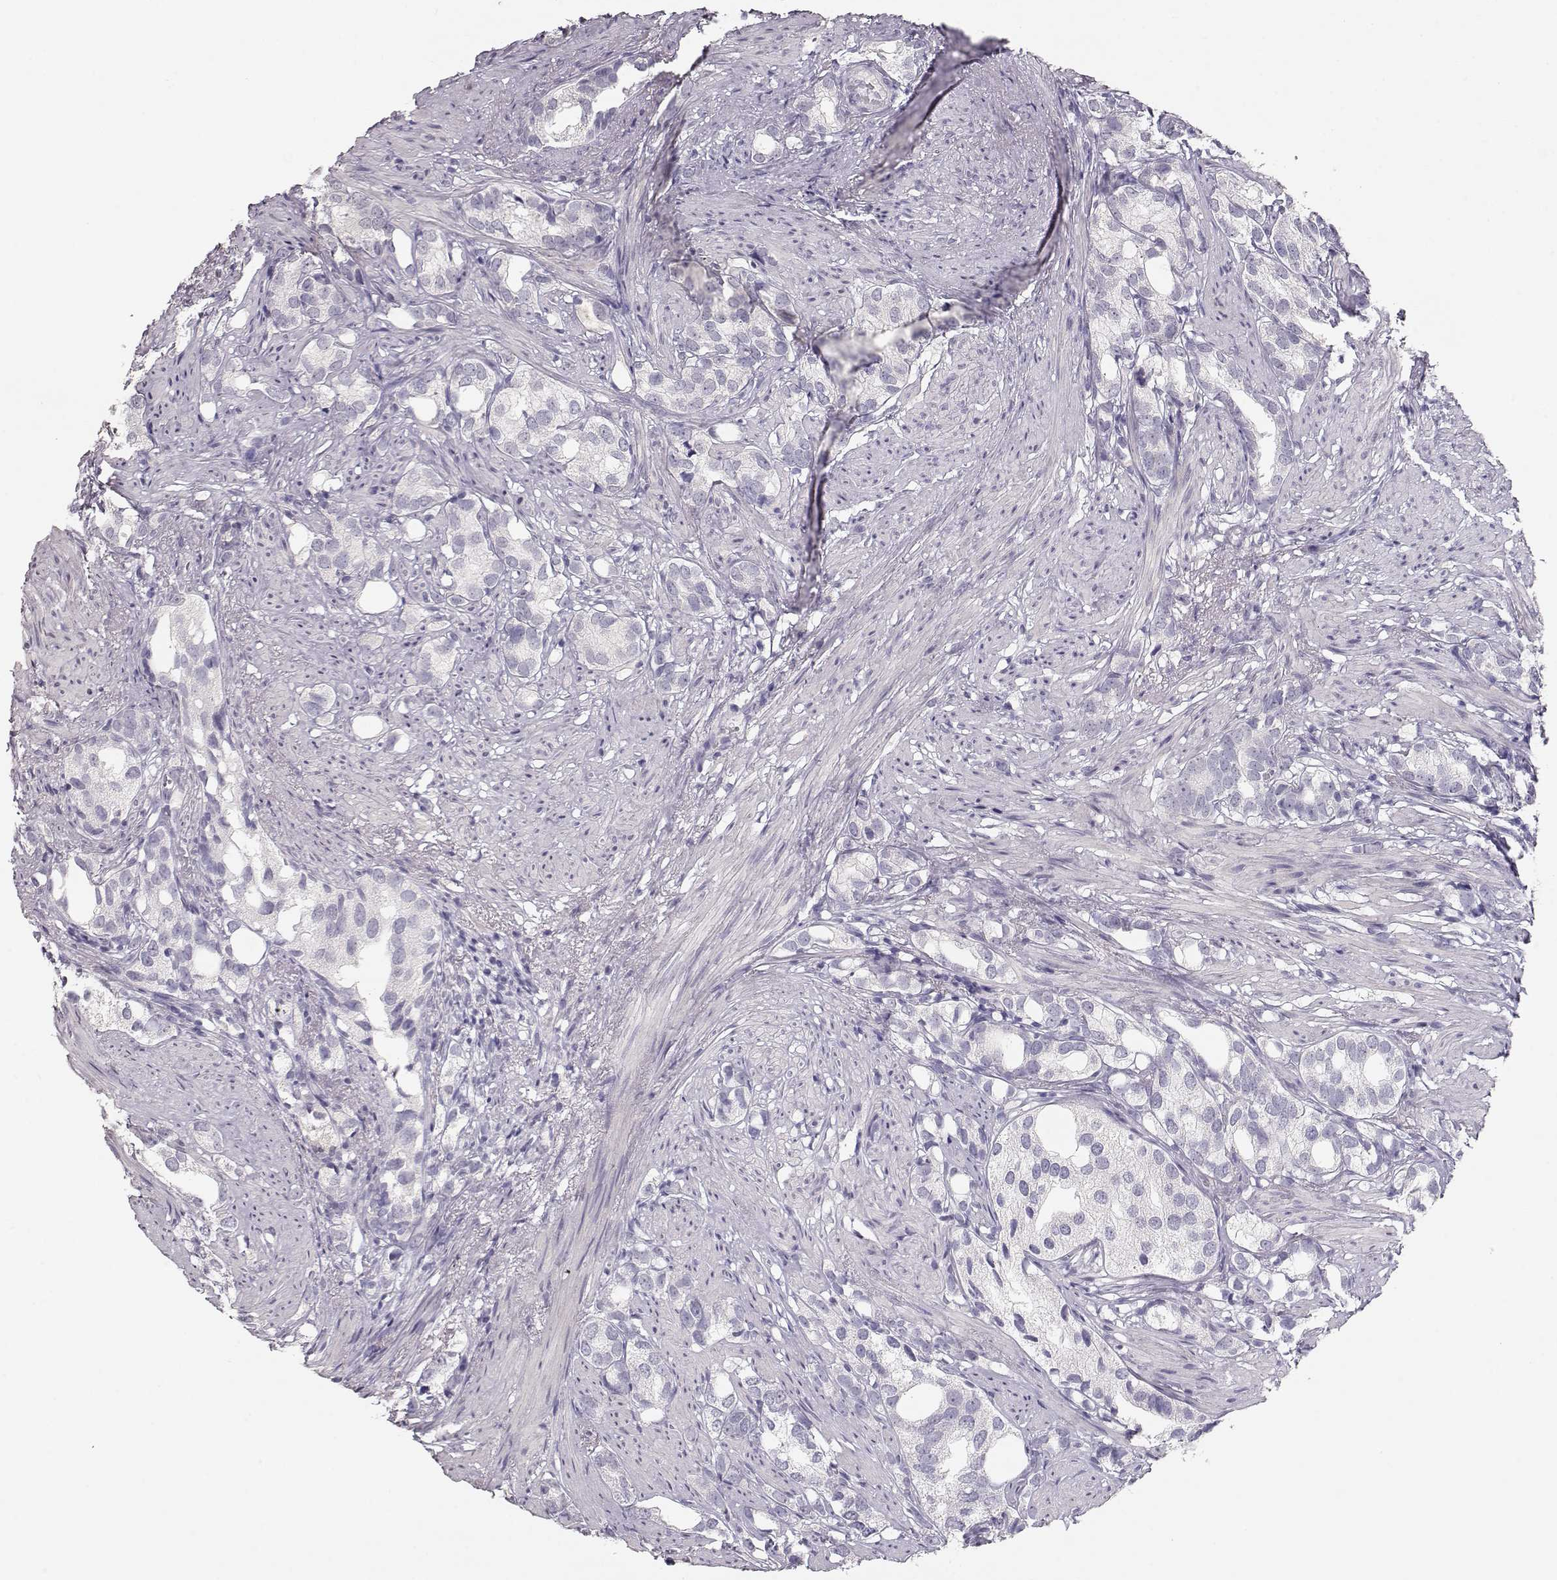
{"staining": {"intensity": "negative", "quantity": "none", "location": "none"}, "tissue": "prostate cancer", "cell_type": "Tumor cells", "image_type": "cancer", "snomed": [{"axis": "morphology", "description": "Adenocarcinoma, High grade"}, {"axis": "topography", "description": "Prostate"}], "caption": "High magnification brightfield microscopy of prostate high-grade adenocarcinoma stained with DAB (brown) and counterstained with hematoxylin (blue): tumor cells show no significant expression.", "gene": "MAGEC1", "patient": {"sex": "male", "age": 82}}